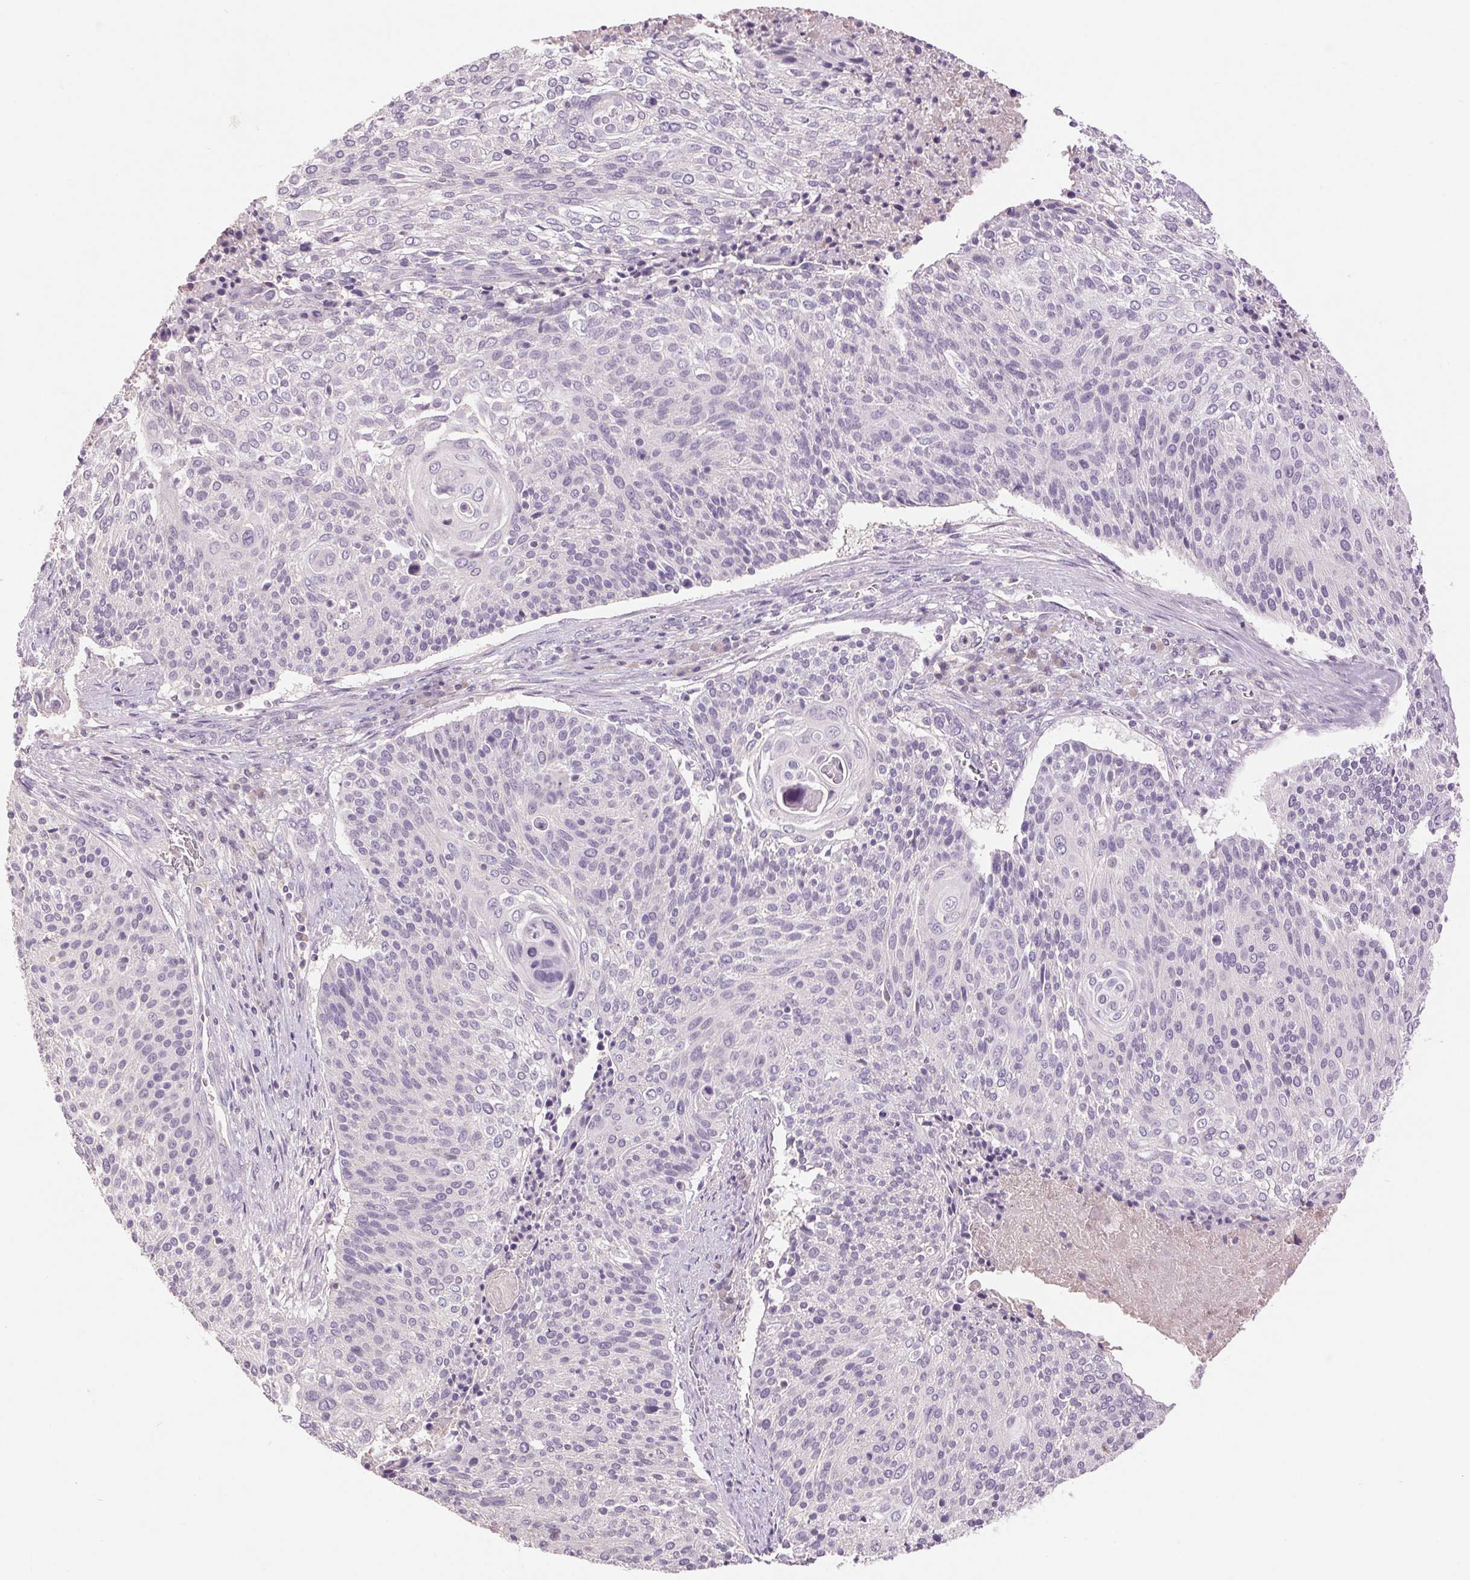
{"staining": {"intensity": "negative", "quantity": "none", "location": "none"}, "tissue": "cervical cancer", "cell_type": "Tumor cells", "image_type": "cancer", "snomed": [{"axis": "morphology", "description": "Squamous cell carcinoma, NOS"}, {"axis": "topography", "description": "Cervix"}], "caption": "A high-resolution photomicrograph shows immunohistochemistry staining of cervical squamous cell carcinoma, which demonstrates no significant positivity in tumor cells.", "gene": "FXYD4", "patient": {"sex": "female", "age": 31}}